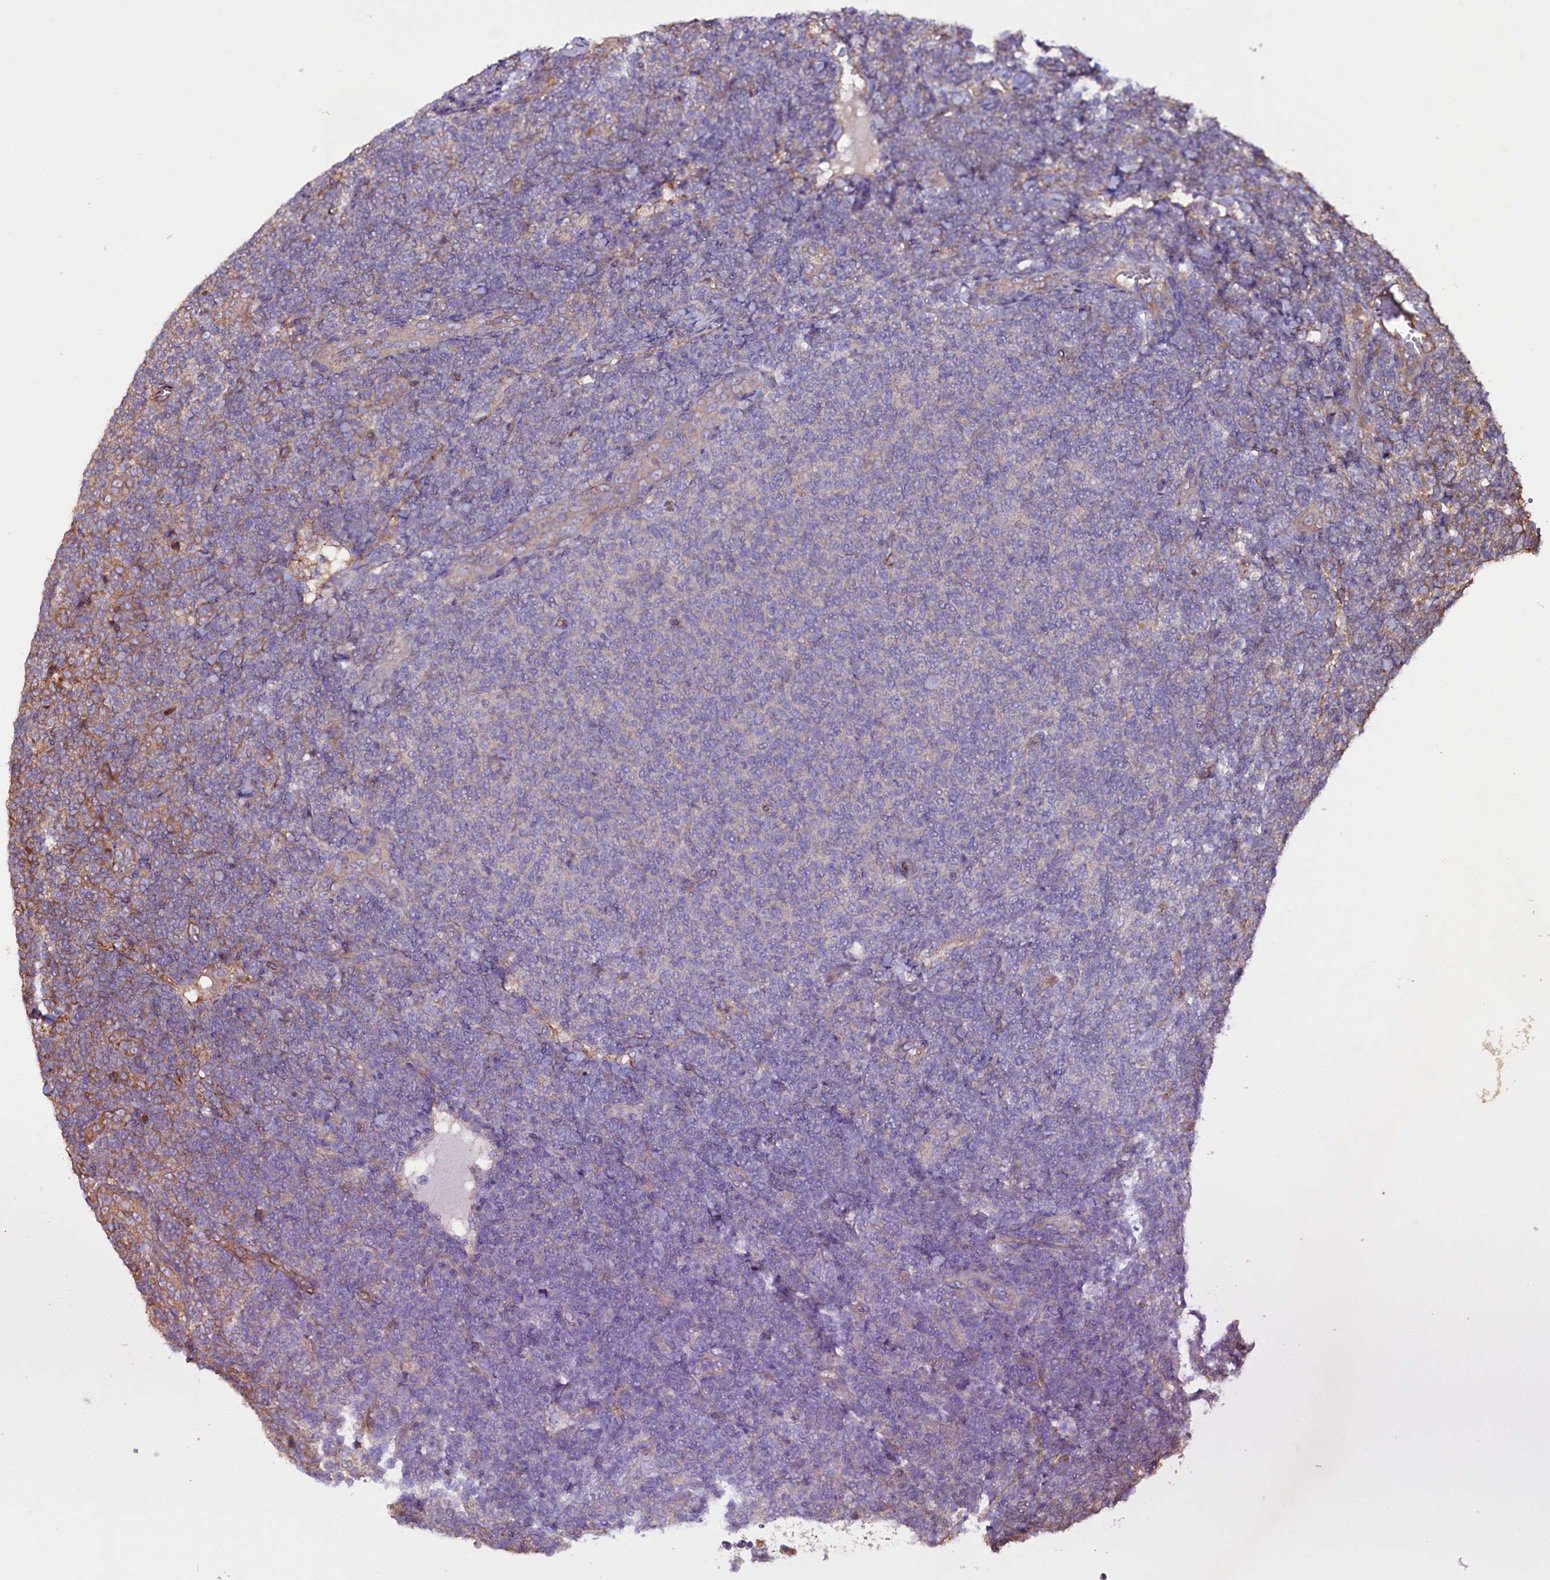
{"staining": {"intensity": "moderate", "quantity": "<25%", "location": "cytoplasmic/membranous"}, "tissue": "lymphoma", "cell_type": "Tumor cells", "image_type": "cancer", "snomed": [{"axis": "morphology", "description": "Malignant lymphoma, non-Hodgkin's type, Low grade"}, {"axis": "topography", "description": "Lymph node"}], "caption": "A brown stain highlights moderate cytoplasmic/membranous positivity of a protein in lymphoma tumor cells.", "gene": "CEP295", "patient": {"sex": "male", "age": 66}}